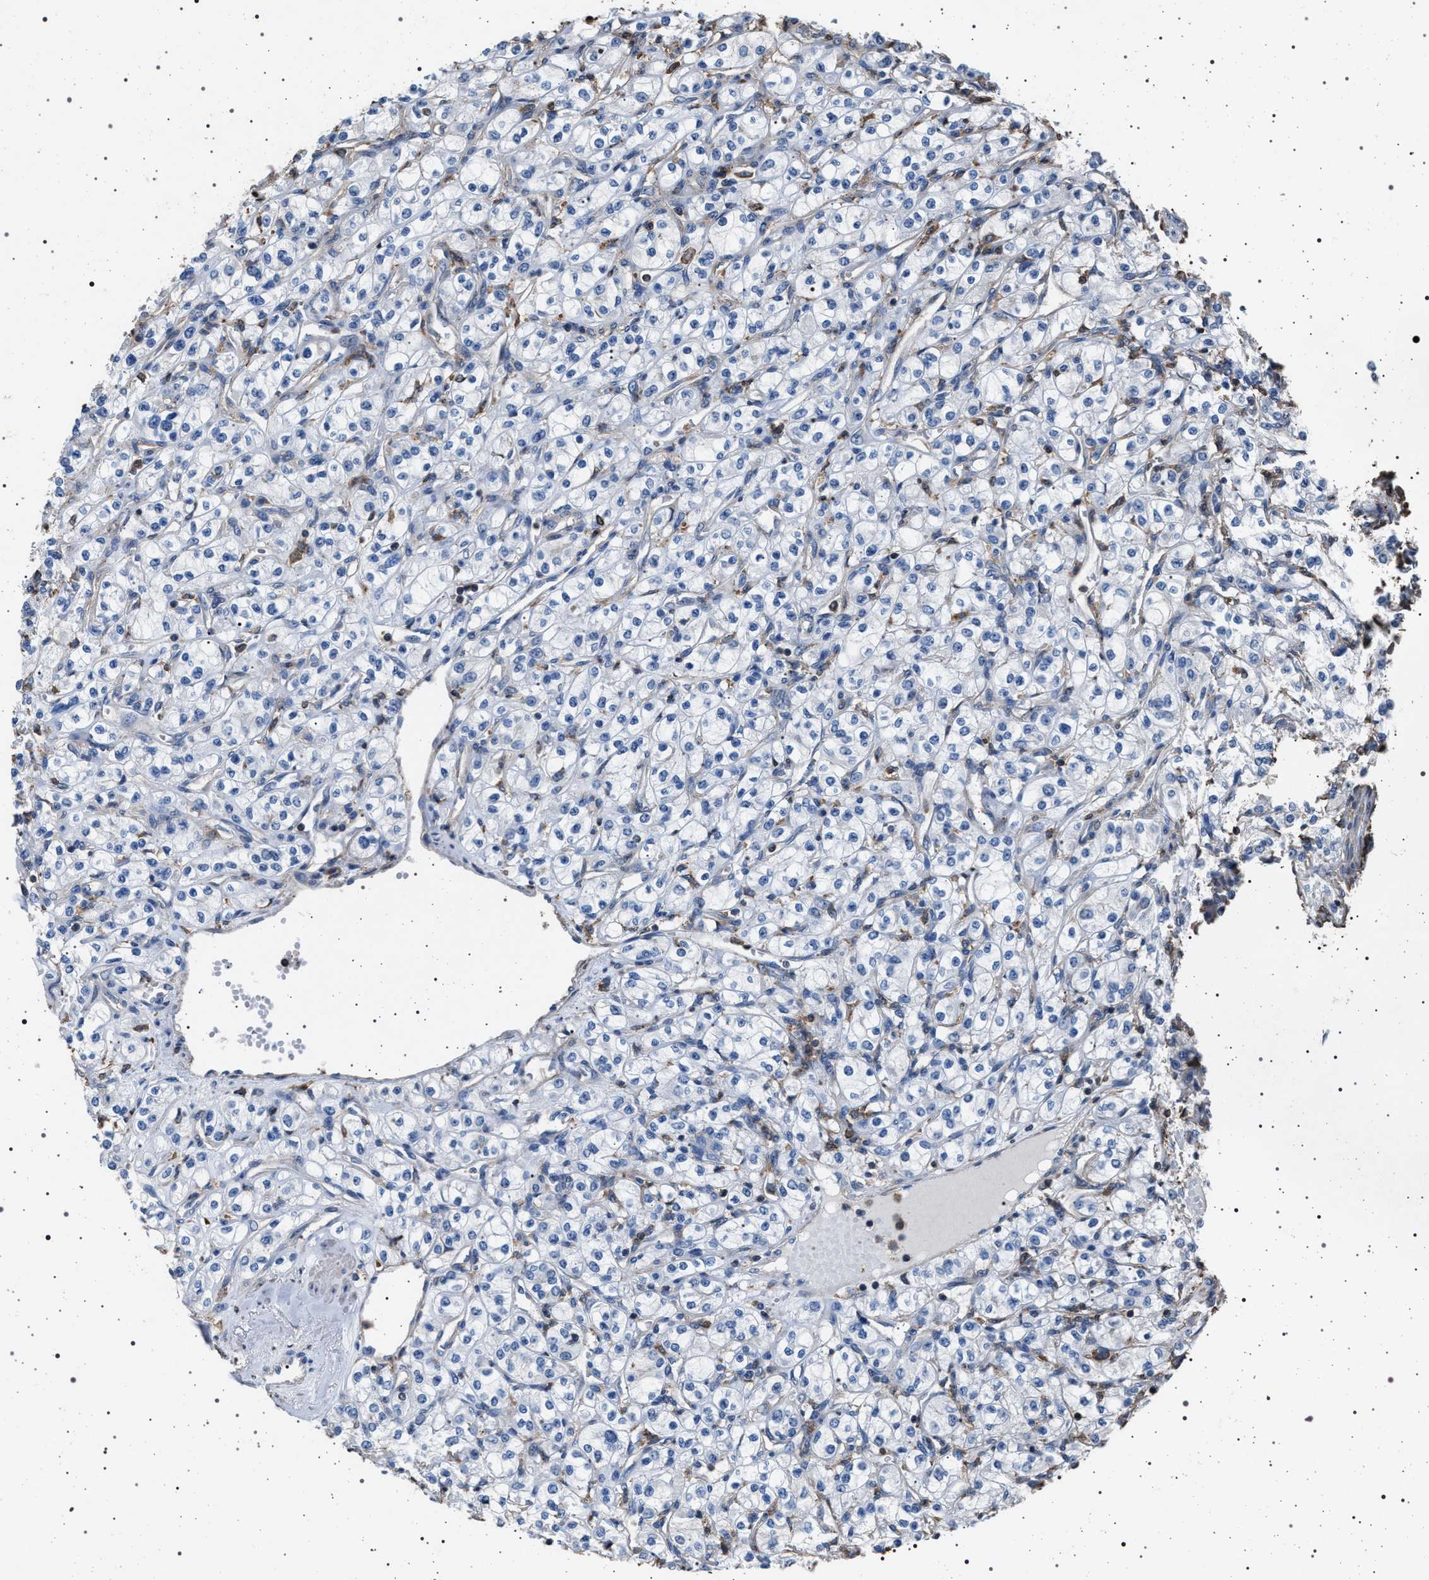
{"staining": {"intensity": "negative", "quantity": "none", "location": "none"}, "tissue": "renal cancer", "cell_type": "Tumor cells", "image_type": "cancer", "snomed": [{"axis": "morphology", "description": "Adenocarcinoma, NOS"}, {"axis": "topography", "description": "Kidney"}], "caption": "Tumor cells show no significant positivity in adenocarcinoma (renal).", "gene": "SMAP2", "patient": {"sex": "male", "age": 77}}